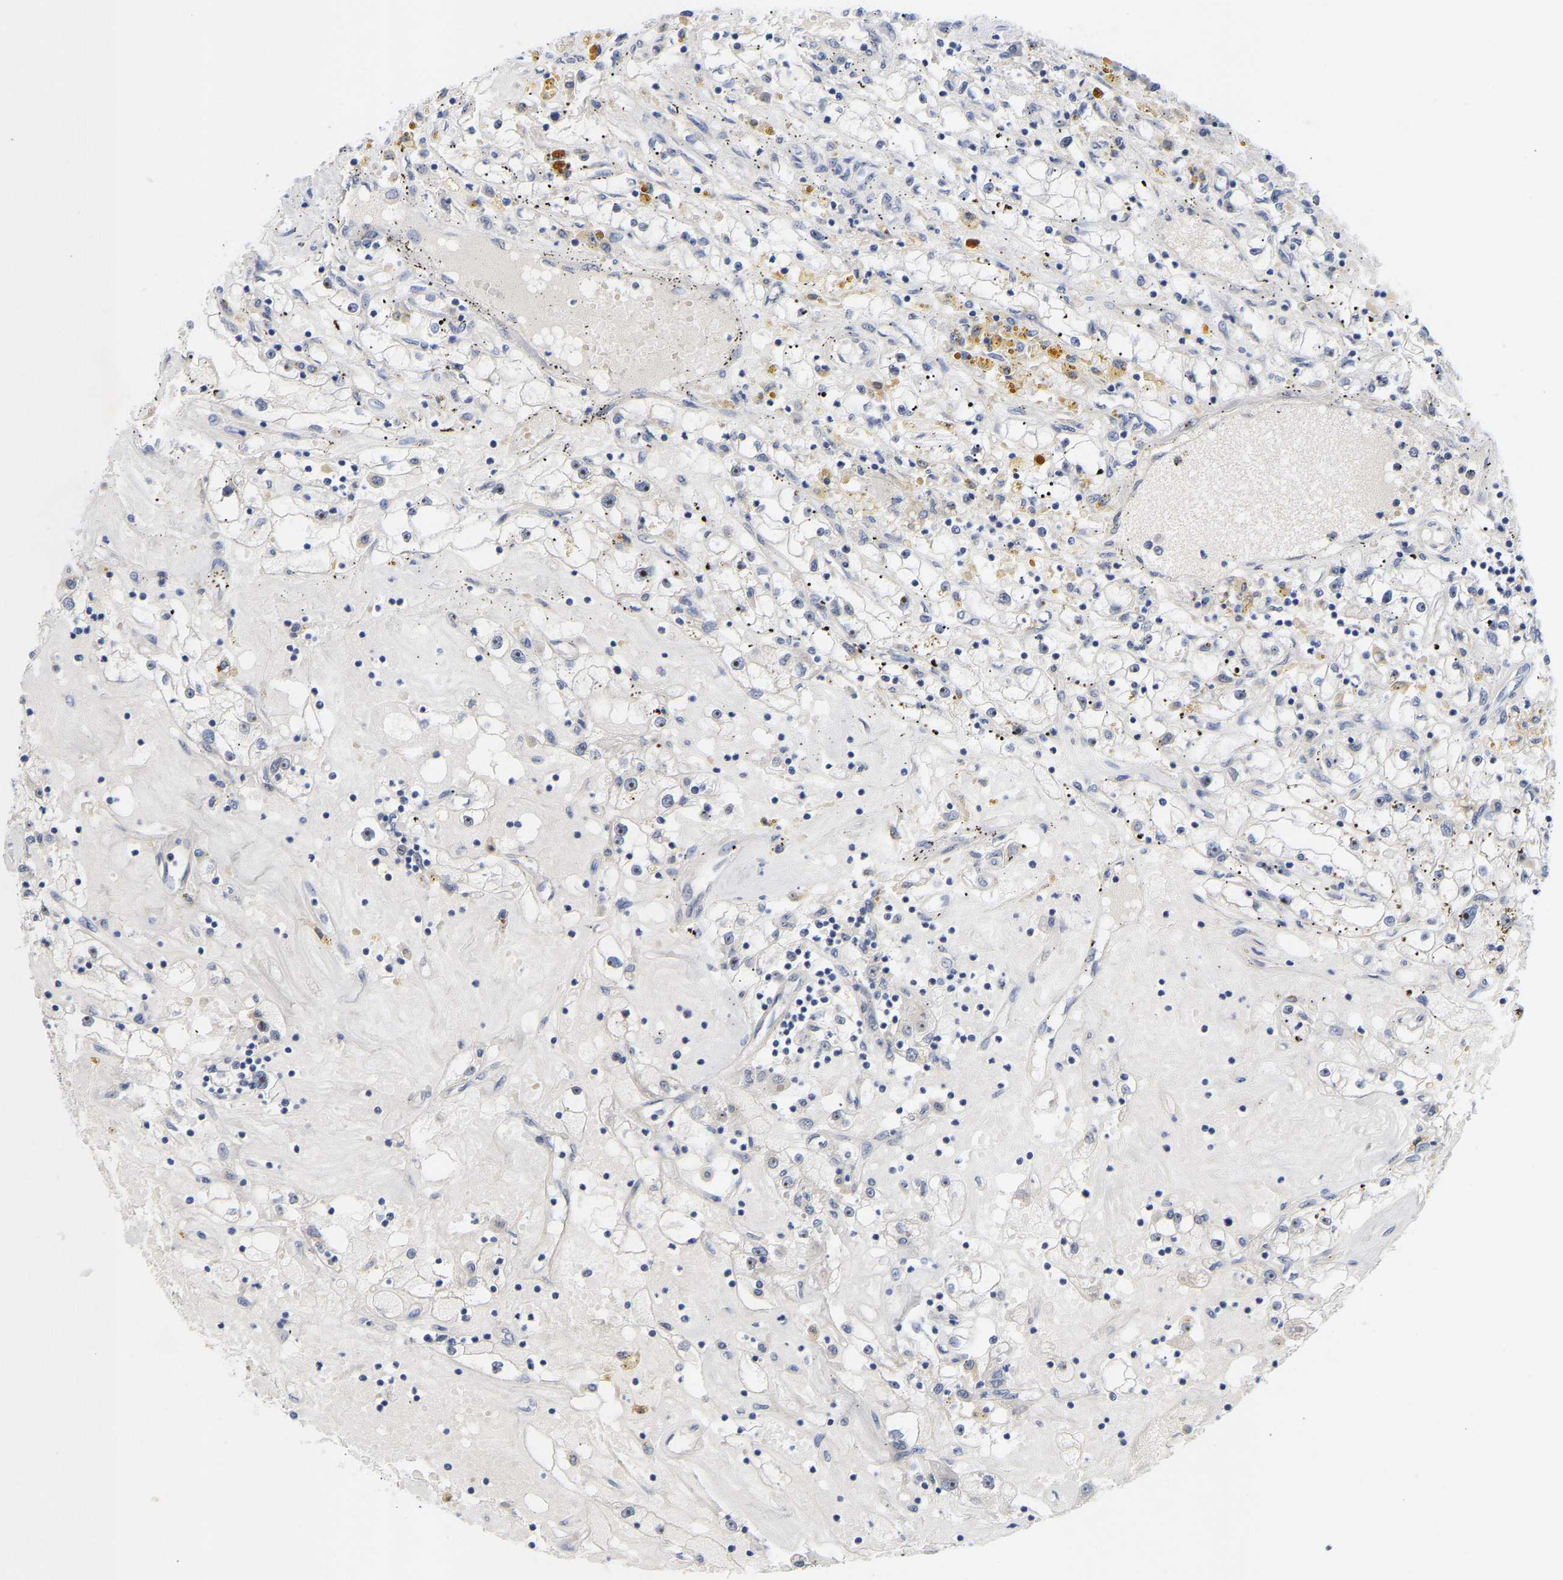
{"staining": {"intensity": "negative", "quantity": "none", "location": "none"}, "tissue": "renal cancer", "cell_type": "Tumor cells", "image_type": "cancer", "snomed": [{"axis": "morphology", "description": "Adenocarcinoma, NOS"}, {"axis": "topography", "description": "Kidney"}], "caption": "Immunohistochemistry of human renal adenocarcinoma displays no positivity in tumor cells.", "gene": "NLE1", "patient": {"sex": "male", "age": 56}}